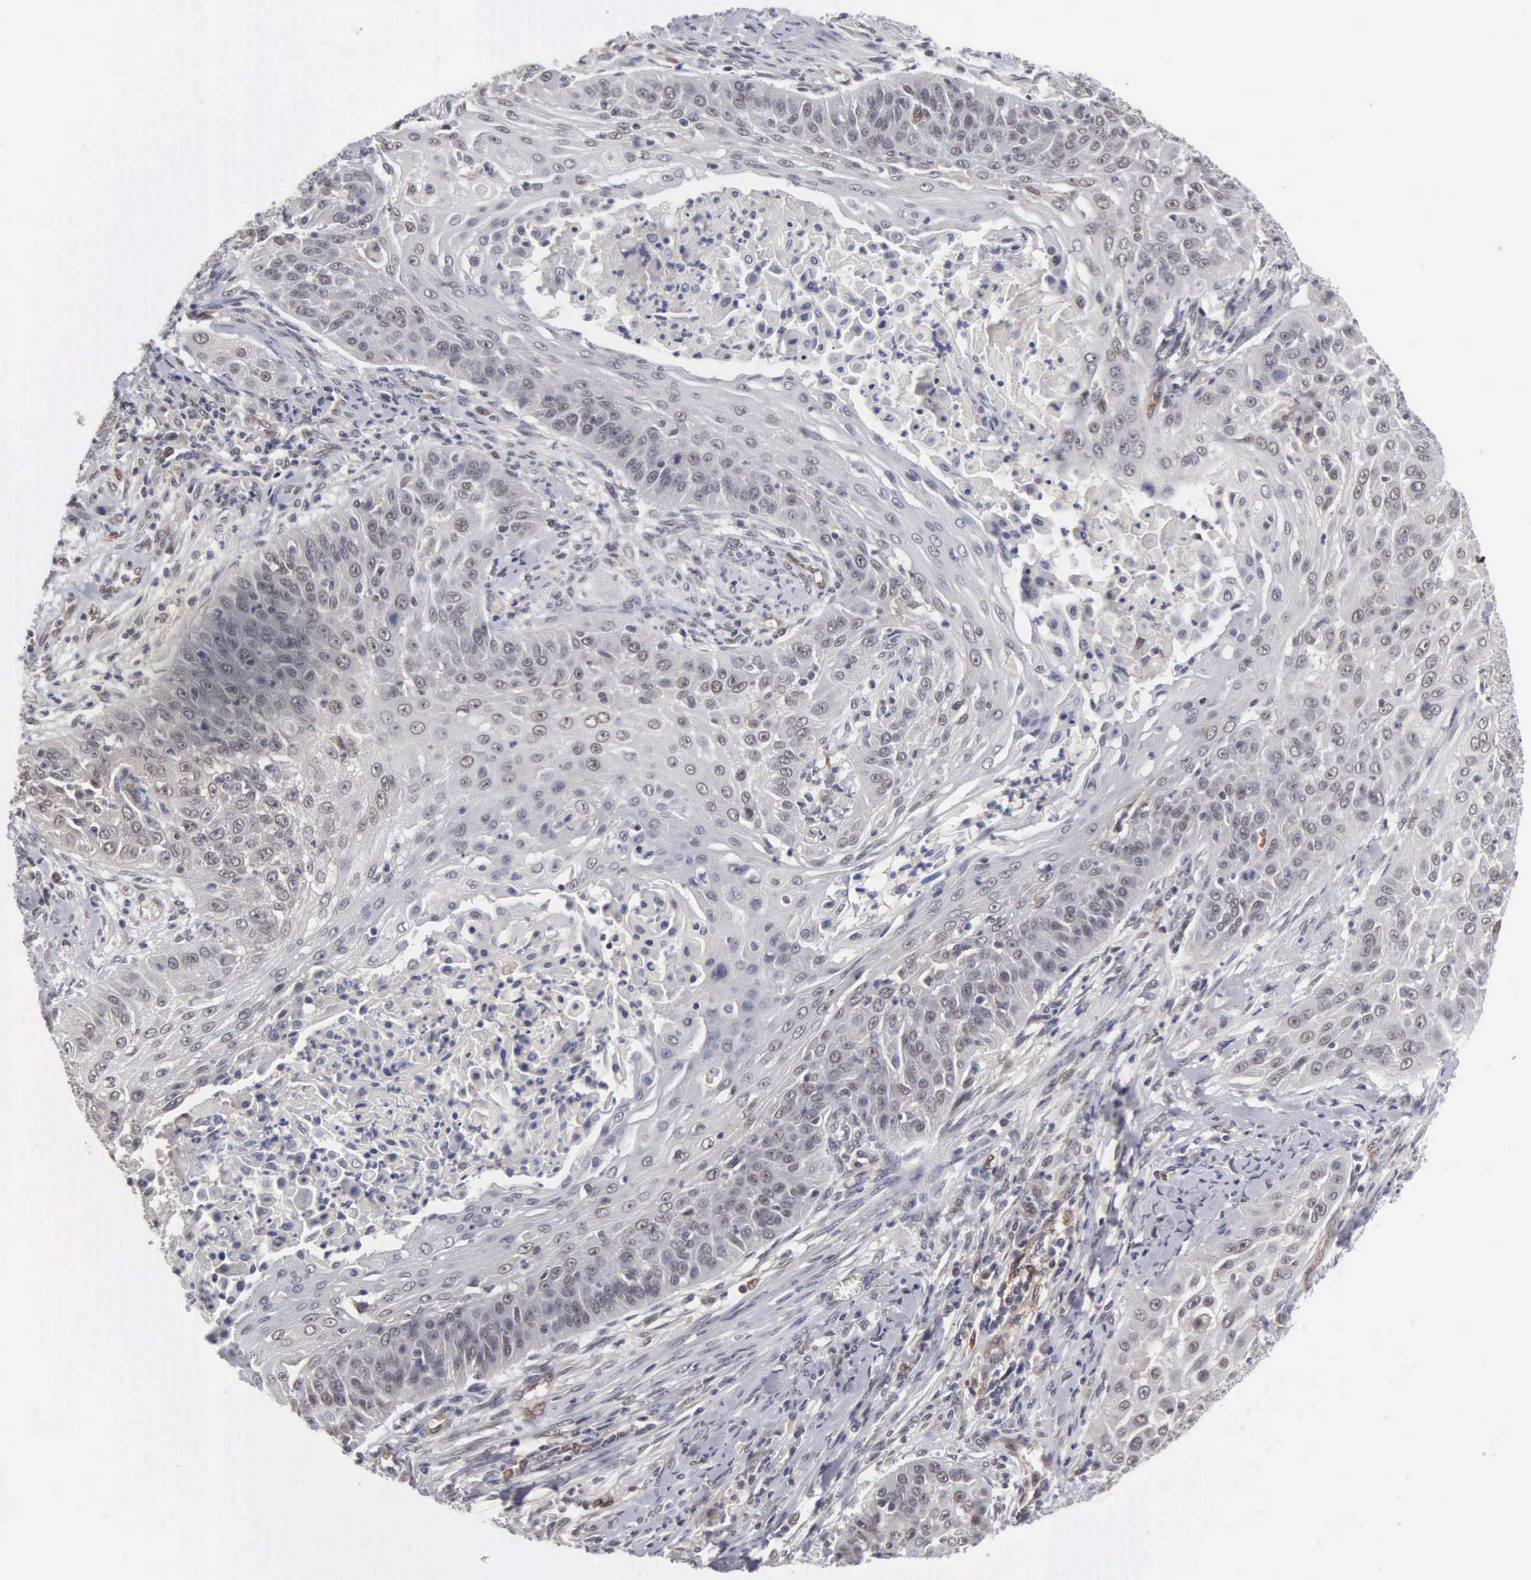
{"staining": {"intensity": "weak", "quantity": "<25%", "location": "nuclear"}, "tissue": "cervical cancer", "cell_type": "Tumor cells", "image_type": "cancer", "snomed": [{"axis": "morphology", "description": "Squamous cell carcinoma, NOS"}, {"axis": "topography", "description": "Cervix"}], "caption": "Immunohistochemistry (IHC) histopathology image of cervical squamous cell carcinoma stained for a protein (brown), which reveals no staining in tumor cells.", "gene": "ZBTB33", "patient": {"sex": "female", "age": 64}}